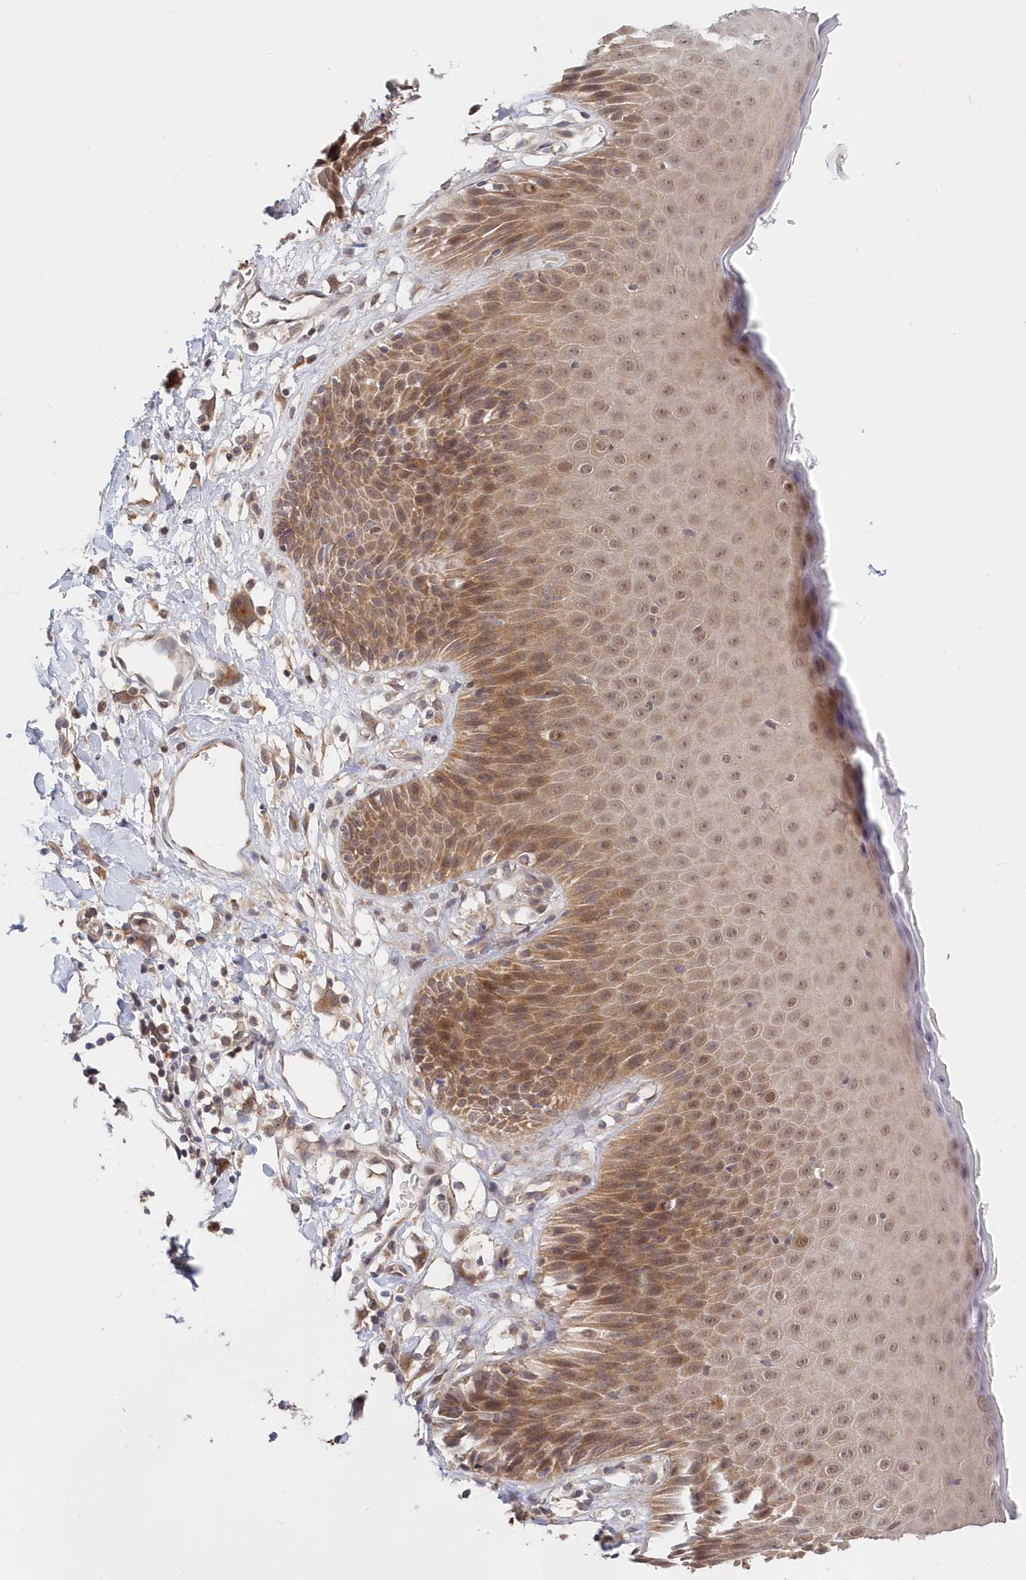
{"staining": {"intensity": "moderate", "quantity": ">75%", "location": "cytoplasmic/membranous"}, "tissue": "skin", "cell_type": "Epidermal cells", "image_type": "normal", "snomed": [{"axis": "morphology", "description": "Normal tissue, NOS"}, {"axis": "topography", "description": "Vulva"}], "caption": "Approximately >75% of epidermal cells in unremarkable human skin show moderate cytoplasmic/membranous protein positivity as visualized by brown immunohistochemical staining.", "gene": "KATNA1", "patient": {"sex": "female", "age": 68}}